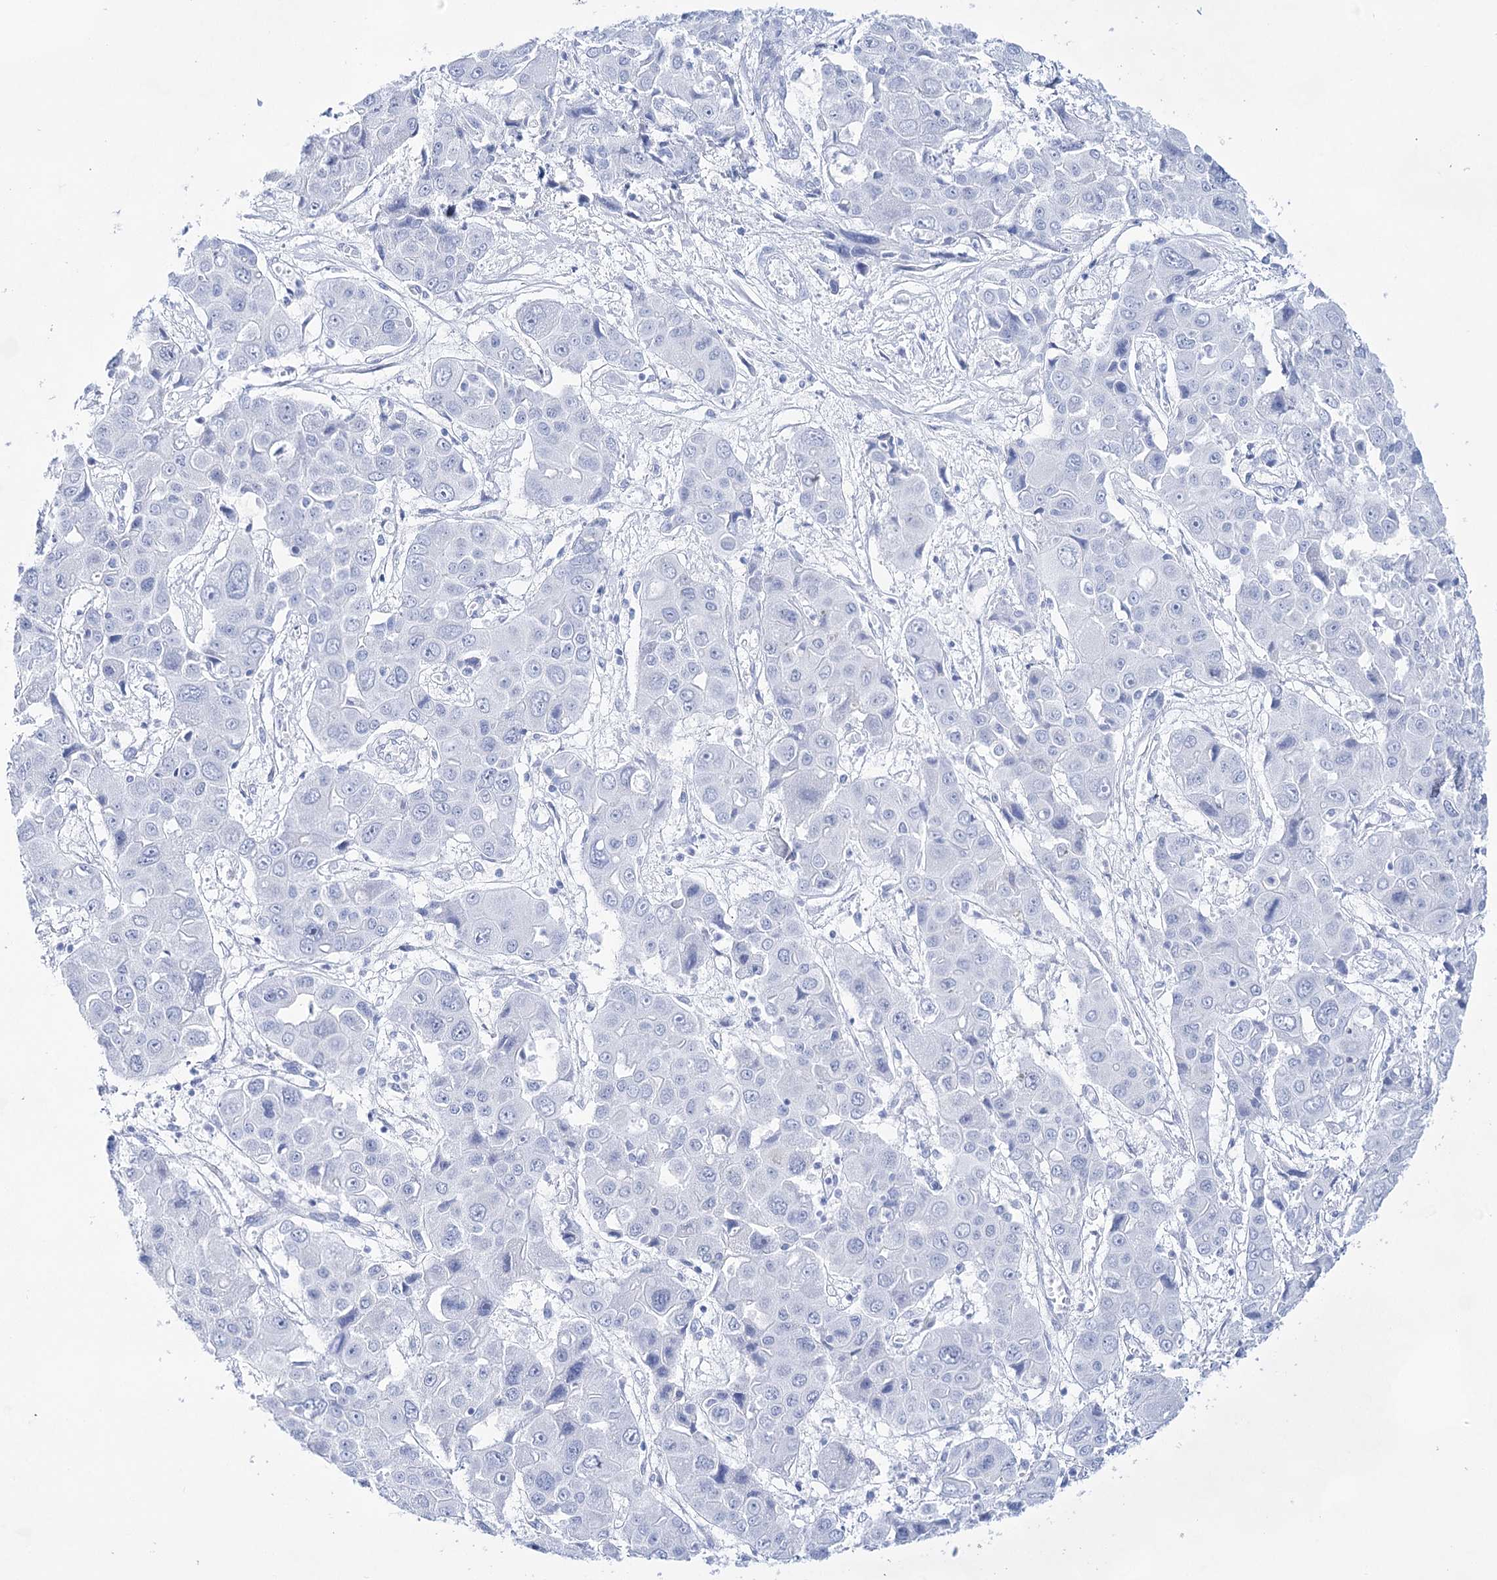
{"staining": {"intensity": "negative", "quantity": "none", "location": "none"}, "tissue": "liver cancer", "cell_type": "Tumor cells", "image_type": "cancer", "snomed": [{"axis": "morphology", "description": "Cholangiocarcinoma"}, {"axis": "topography", "description": "Liver"}], "caption": "DAB (3,3'-diaminobenzidine) immunohistochemical staining of human cholangiocarcinoma (liver) exhibits no significant expression in tumor cells.", "gene": "LALBA", "patient": {"sex": "male", "age": 67}}